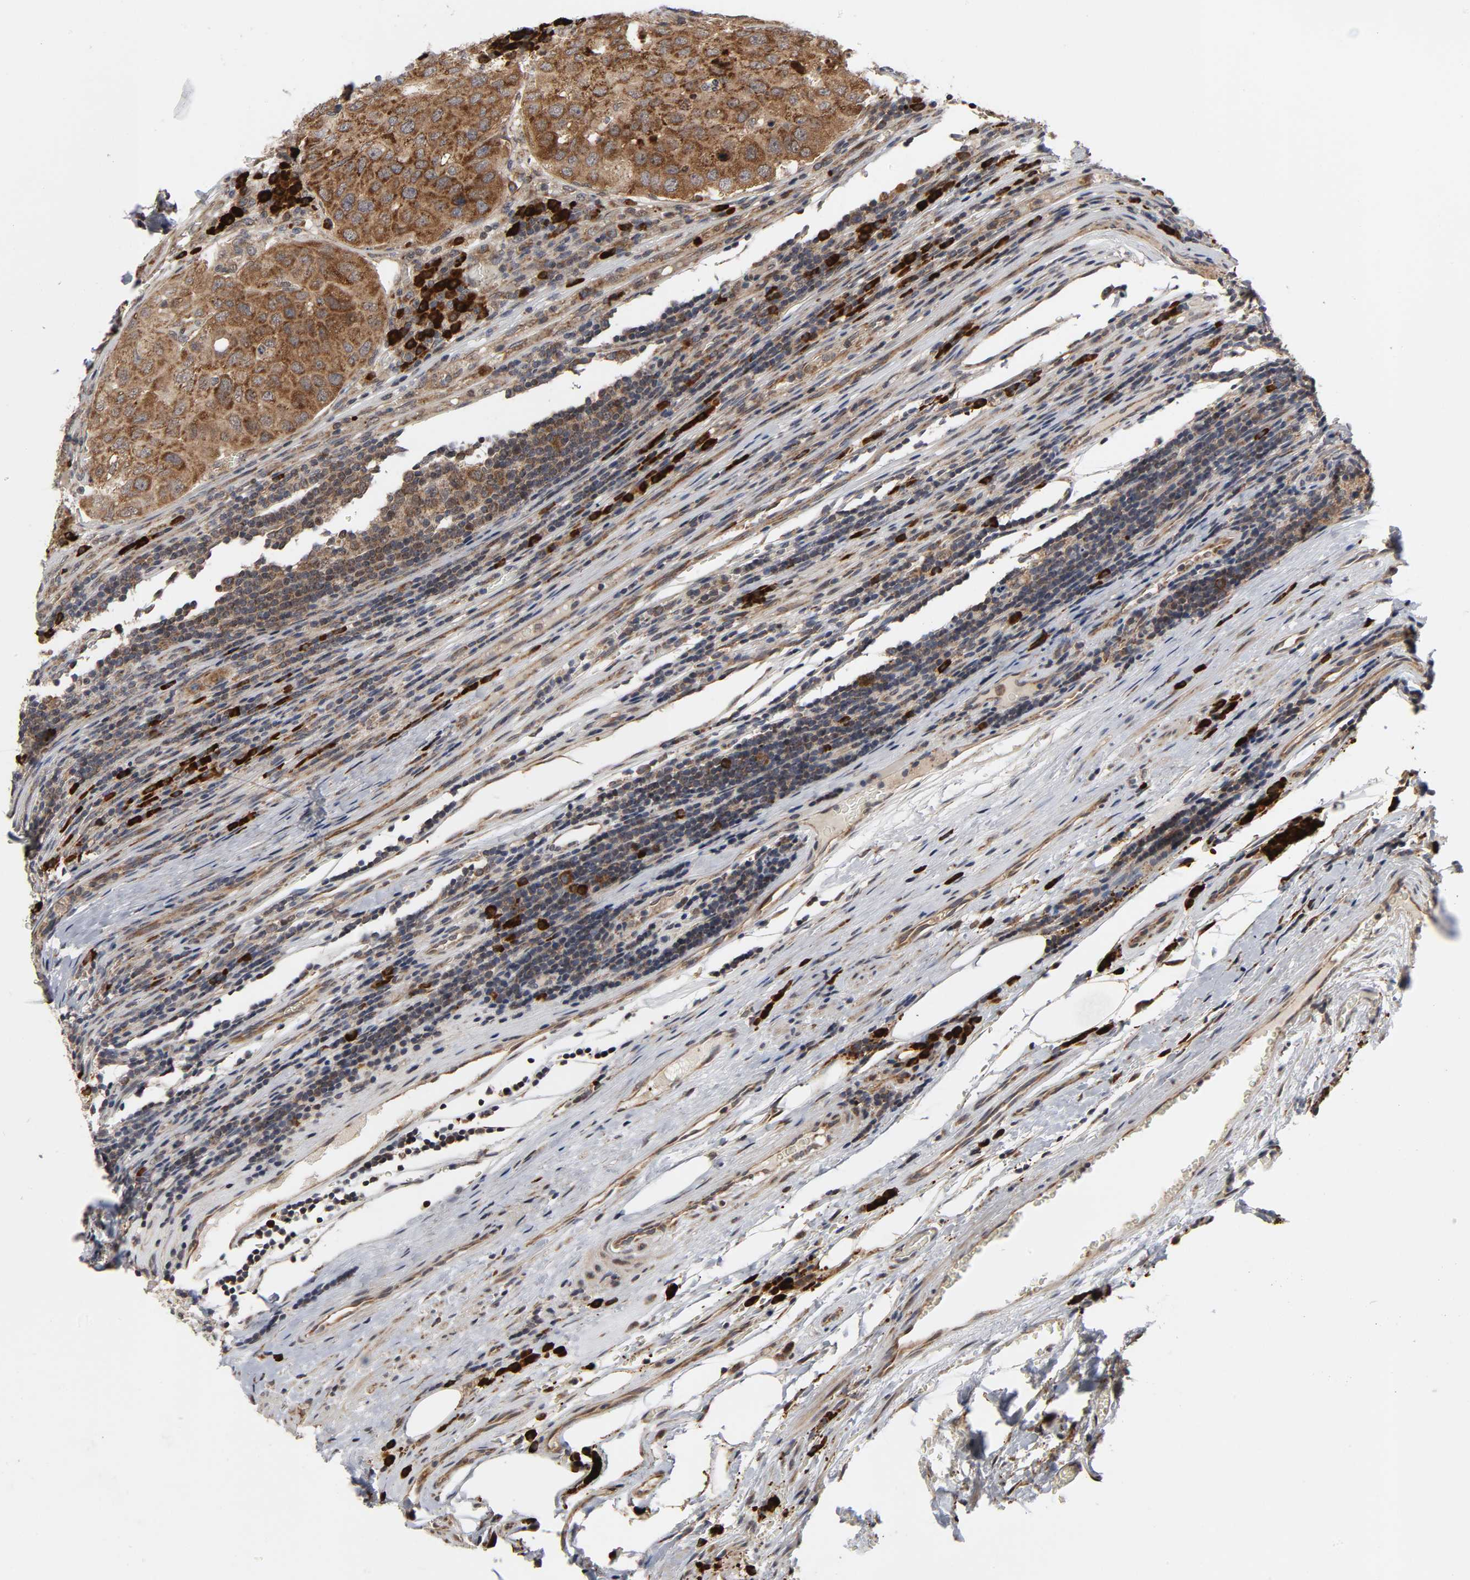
{"staining": {"intensity": "strong", "quantity": ">75%", "location": "cytoplasmic/membranous"}, "tissue": "urothelial cancer", "cell_type": "Tumor cells", "image_type": "cancer", "snomed": [{"axis": "morphology", "description": "Urothelial carcinoma, High grade"}, {"axis": "topography", "description": "Lymph node"}, {"axis": "topography", "description": "Urinary bladder"}], "caption": "Urothelial cancer stained with DAB (3,3'-diaminobenzidine) immunohistochemistry (IHC) reveals high levels of strong cytoplasmic/membranous positivity in approximately >75% of tumor cells.", "gene": "SLC30A9", "patient": {"sex": "male", "age": 51}}